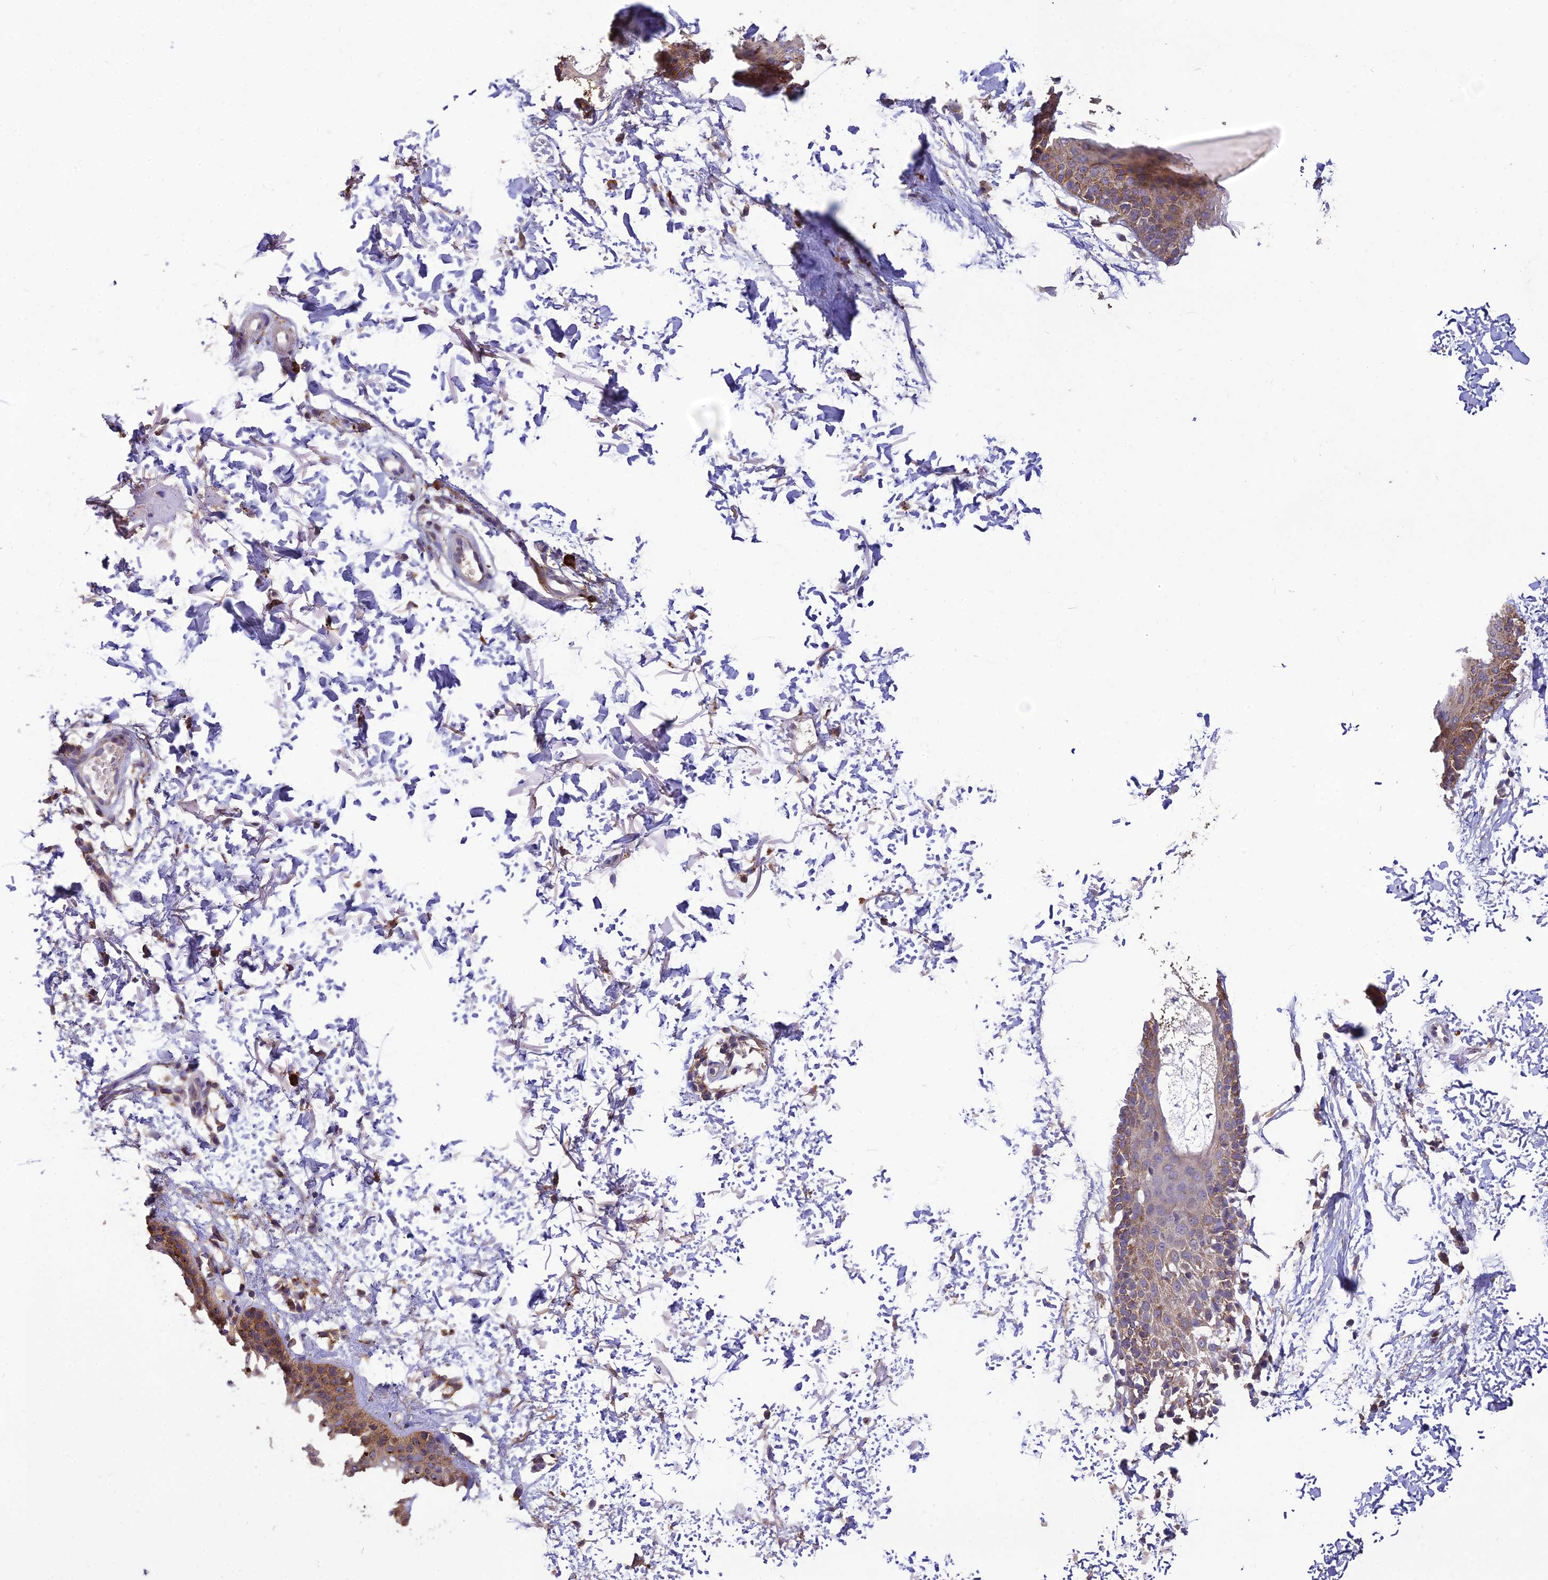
{"staining": {"intensity": "weak", "quantity": ">75%", "location": "cytoplasmic/membranous"}, "tissue": "skin", "cell_type": "Fibroblasts", "image_type": "normal", "snomed": [{"axis": "morphology", "description": "Normal tissue, NOS"}, {"axis": "topography", "description": "Skin"}], "caption": "Protein staining displays weak cytoplasmic/membranous staining in about >75% of fibroblasts in benign skin. The staining was performed using DAB (3,3'-diaminobenzidine) to visualize the protein expression in brown, while the nuclei were stained in blue with hematoxylin (Magnification: 20x).", "gene": "SDHD", "patient": {"sex": "male", "age": 66}}